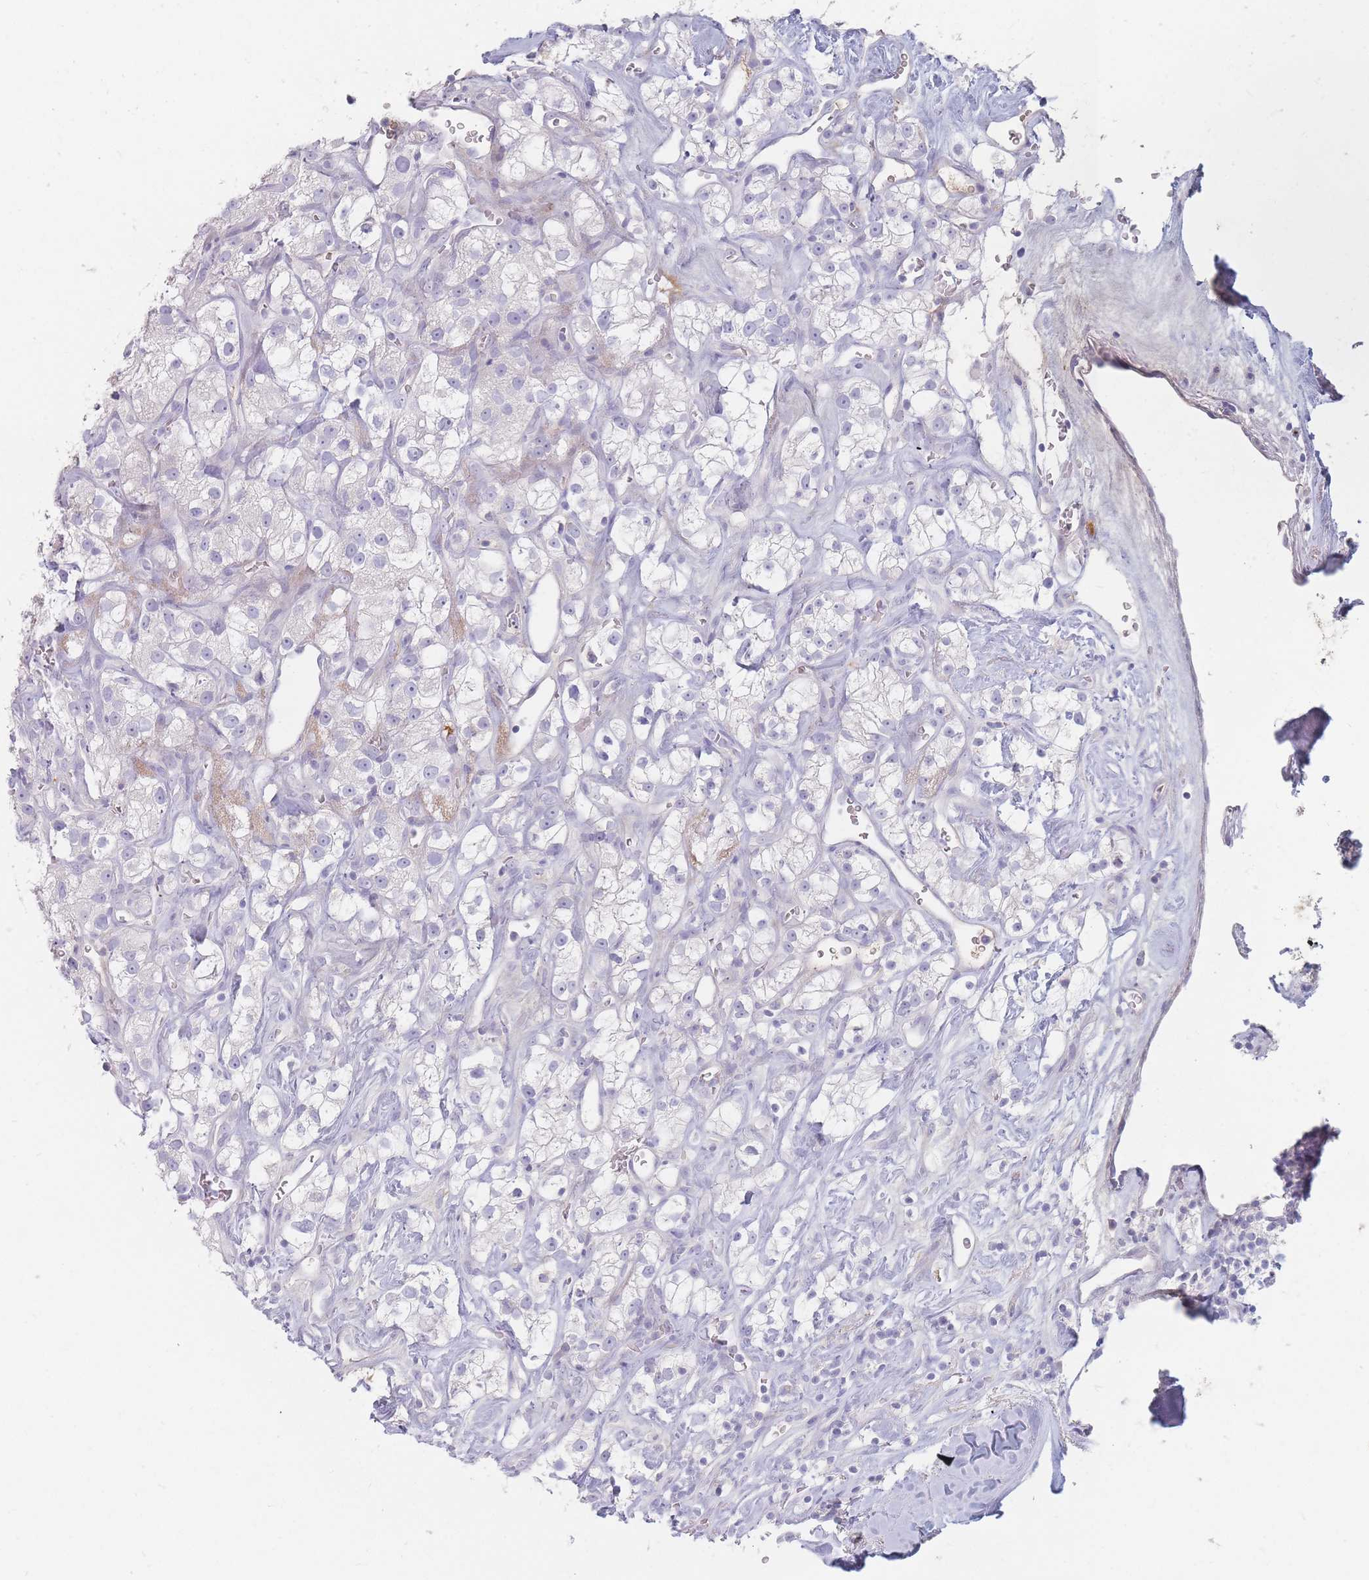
{"staining": {"intensity": "negative", "quantity": "none", "location": "none"}, "tissue": "renal cancer", "cell_type": "Tumor cells", "image_type": "cancer", "snomed": [{"axis": "morphology", "description": "Adenocarcinoma, NOS"}, {"axis": "topography", "description": "Kidney"}], "caption": "Immunohistochemistry (IHC) of human adenocarcinoma (renal) exhibits no staining in tumor cells.", "gene": "PRG4", "patient": {"sex": "male", "age": 77}}